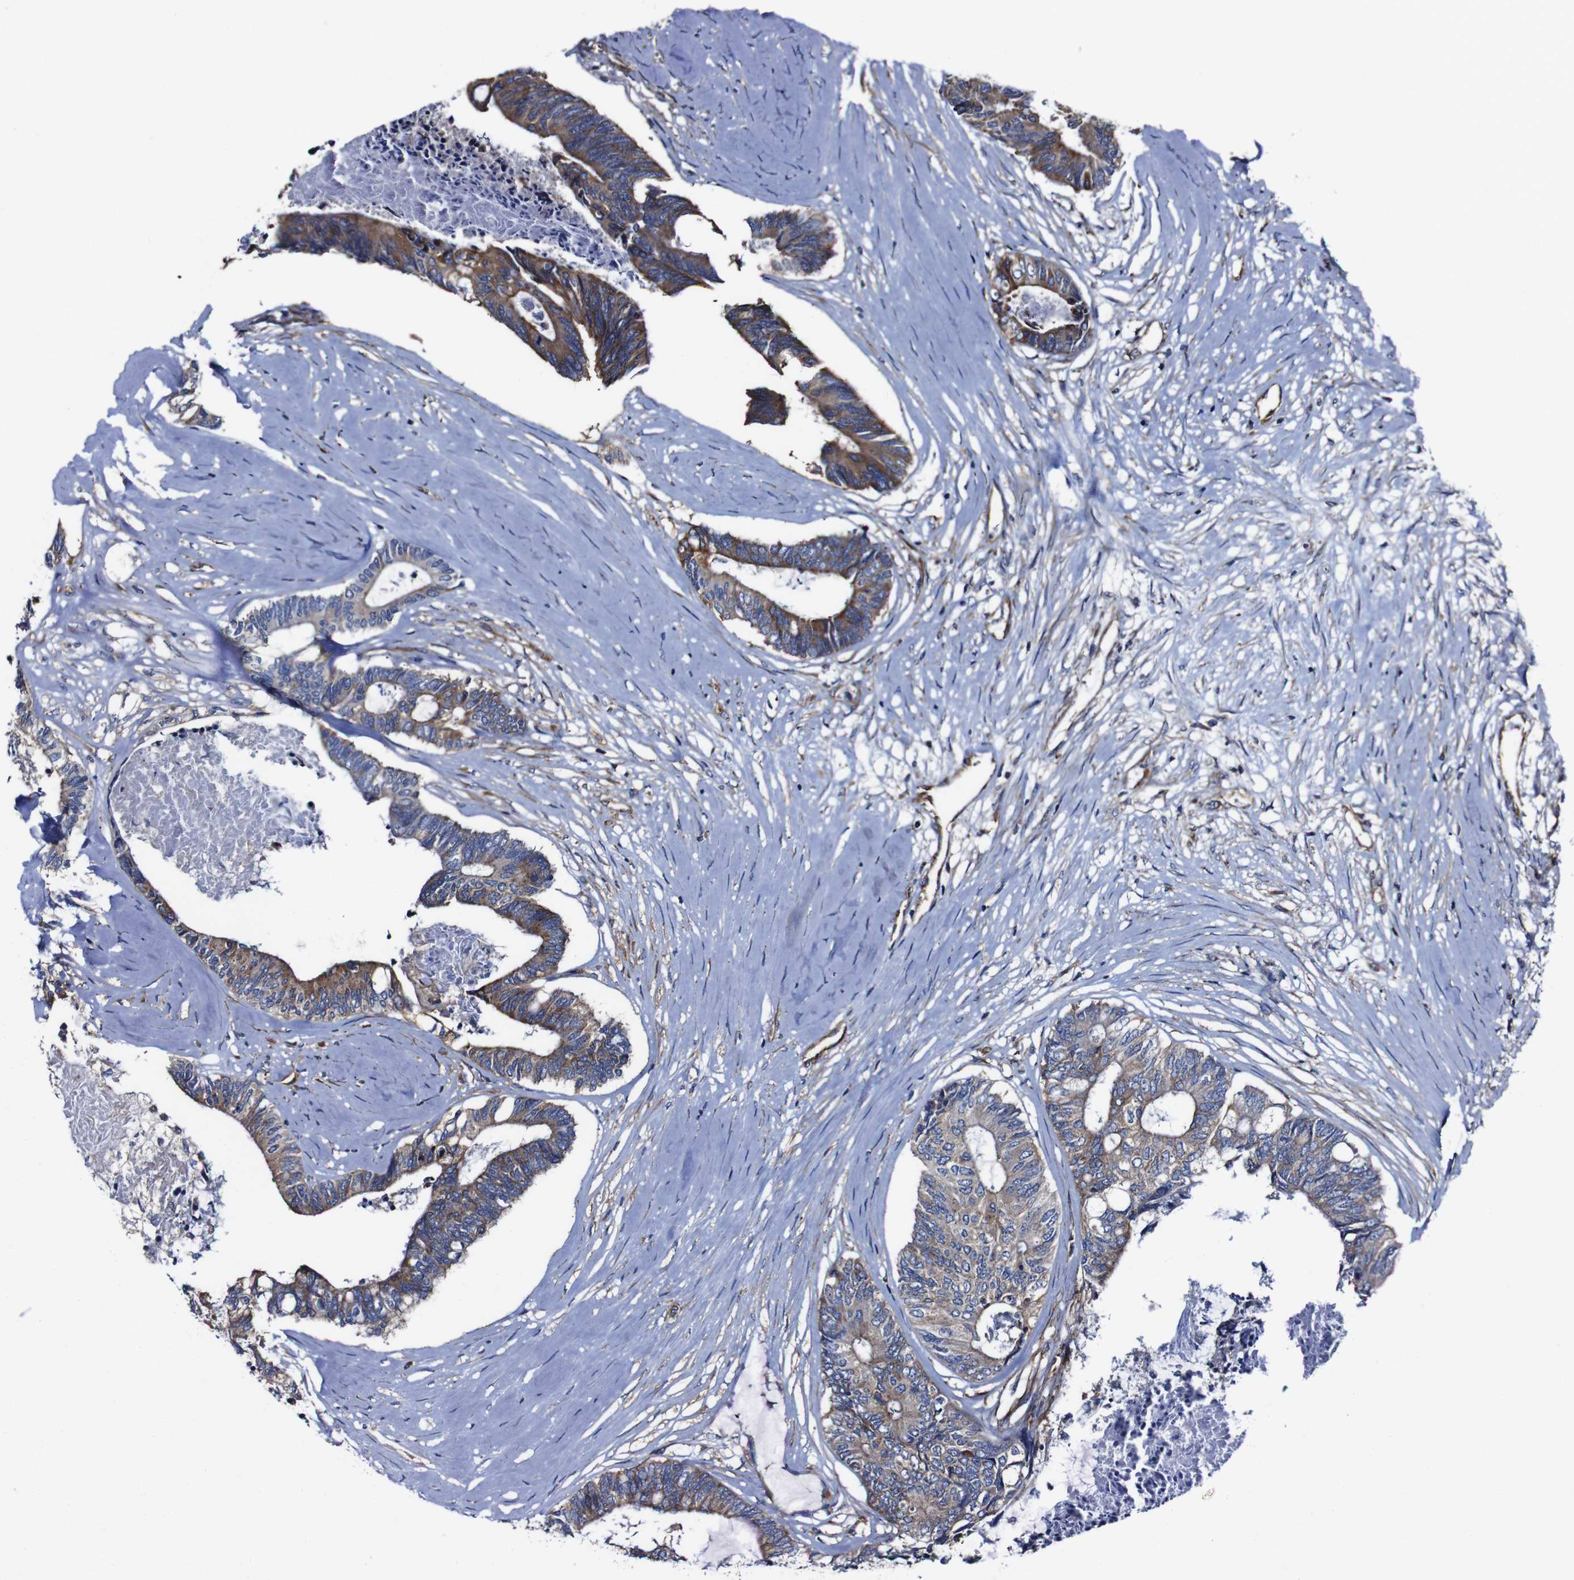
{"staining": {"intensity": "strong", "quantity": "25%-75%", "location": "cytoplasmic/membranous"}, "tissue": "colorectal cancer", "cell_type": "Tumor cells", "image_type": "cancer", "snomed": [{"axis": "morphology", "description": "Adenocarcinoma, NOS"}, {"axis": "topography", "description": "Rectum"}], "caption": "Tumor cells show strong cytoplasmic/membranous staining in about 25%-75% of cells in colorectal adenocarcinoma.", "gene": "CSF1R", "patient": {"sex": "male", "age": 63}}